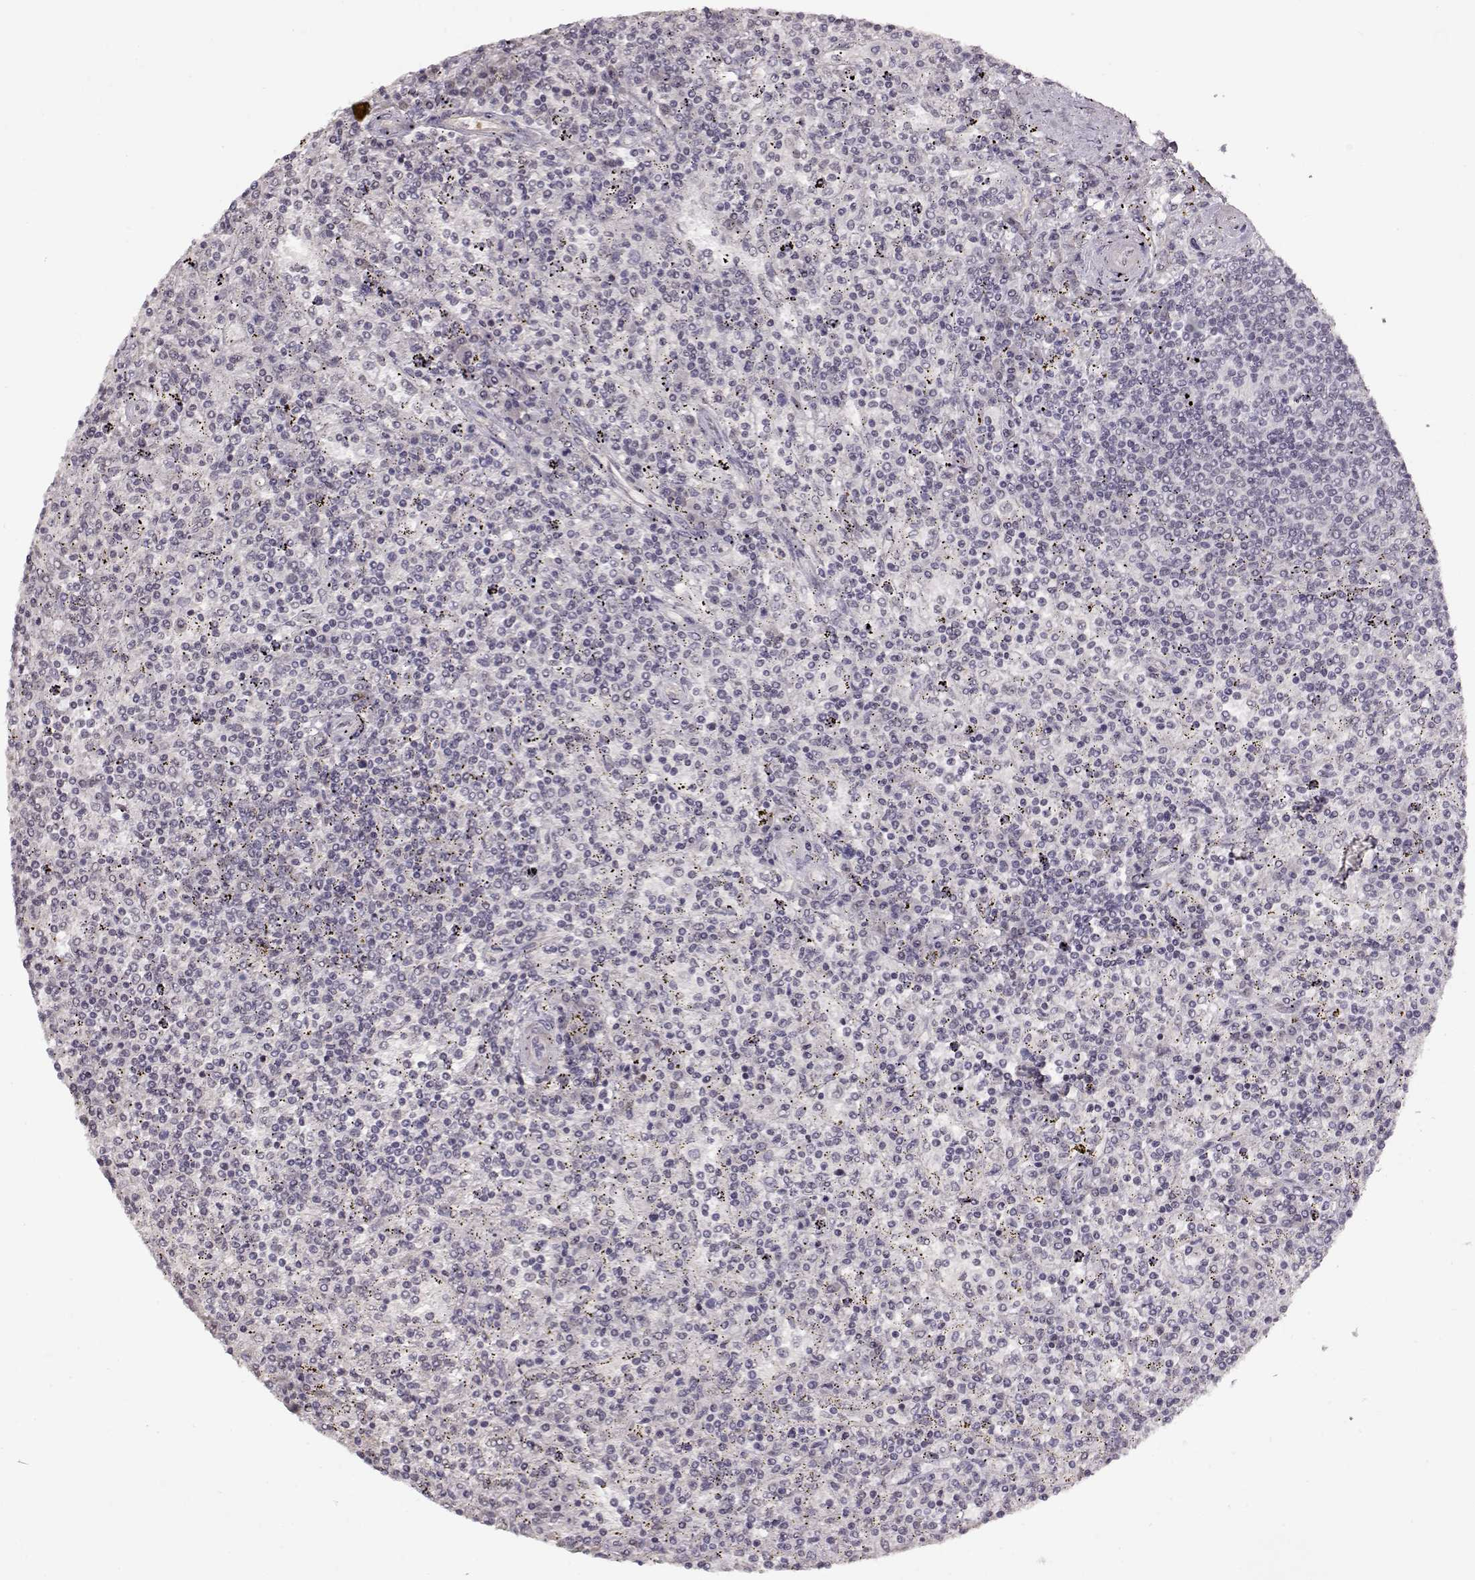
{"staining": {"intensity": "negative", "quantity": "none", "location": "none"}, "tissue": "lymphoma", "cell_type": "Tumor cells", "image_type": "cancer", "snomed": [{"axis": "morphology", "description": "Malignant lymphoma, non-Hodgkin's type, Low grade"}, {"axis": "topography", "description": "Spleen"}], "caption": "The IHC micrograph has no significant positivity in tumor cells of malignant lymphoma, non-Hodgkin's type (low-grade) tissue.", "gene": "PCP4", "patient": {"sex": "male", "age": 62}}